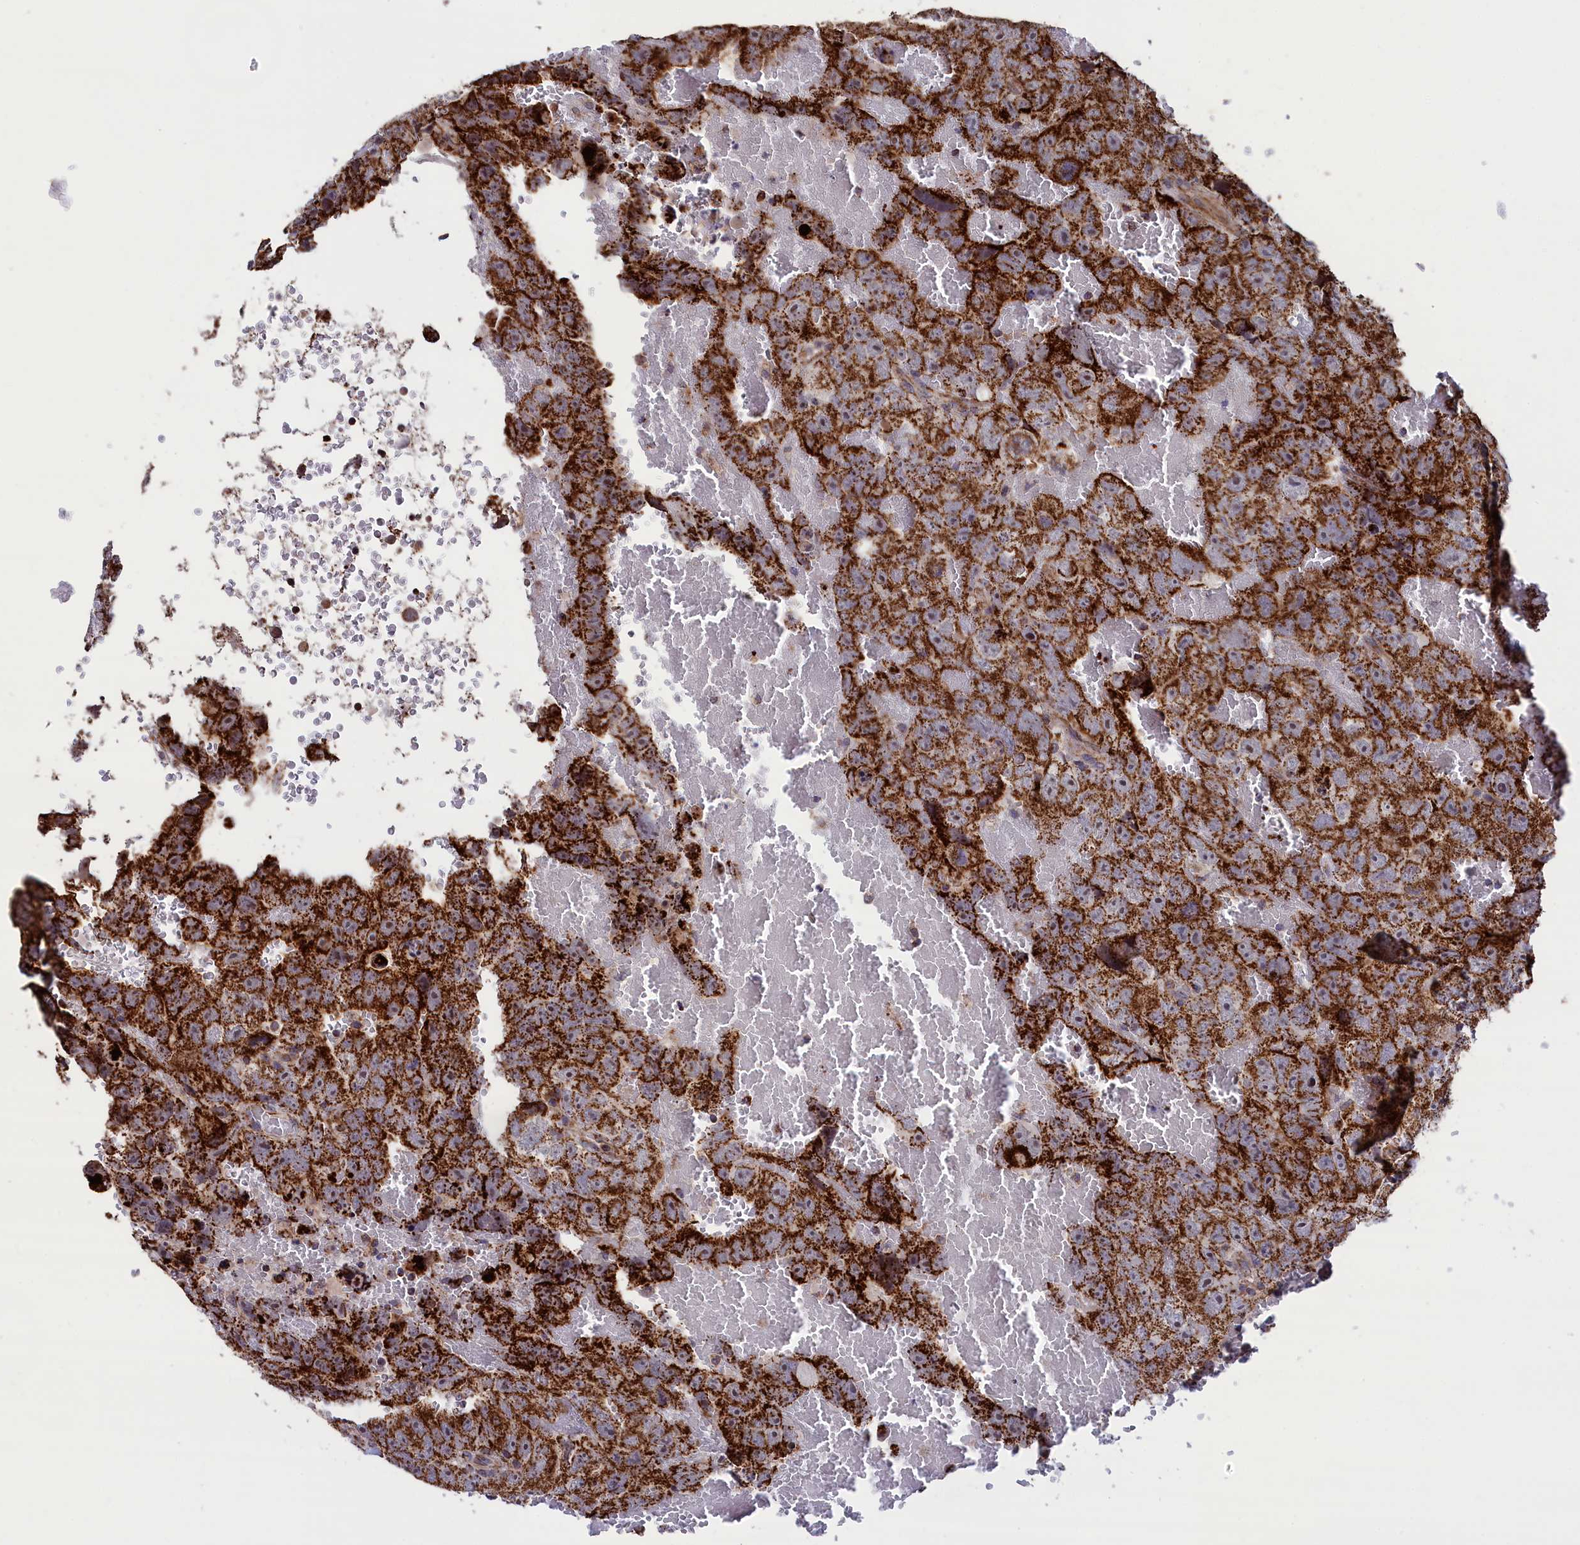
{"staining": {"intensity": "strong", "quantity": ">75%", "location": "cytoplasmic/membranous"}, "tissue": "testis cancer", "cell_type": "Tumor cells", "image_type": "cancer", "snomed": [{"axis": "morphology", "description": "Carcinoma, Embryonal, NOS"}, {"axis": "topography", "description": "Testis"}], "caption": "A histopathology image showing strong cytoplasmic/membranous expression in approximately >75% of tumor cells in testis cancer, as visualized by brown immunohistochemical staining.", "gene": "TIMM44", "patient": {"sex": "male", "age": 45}}